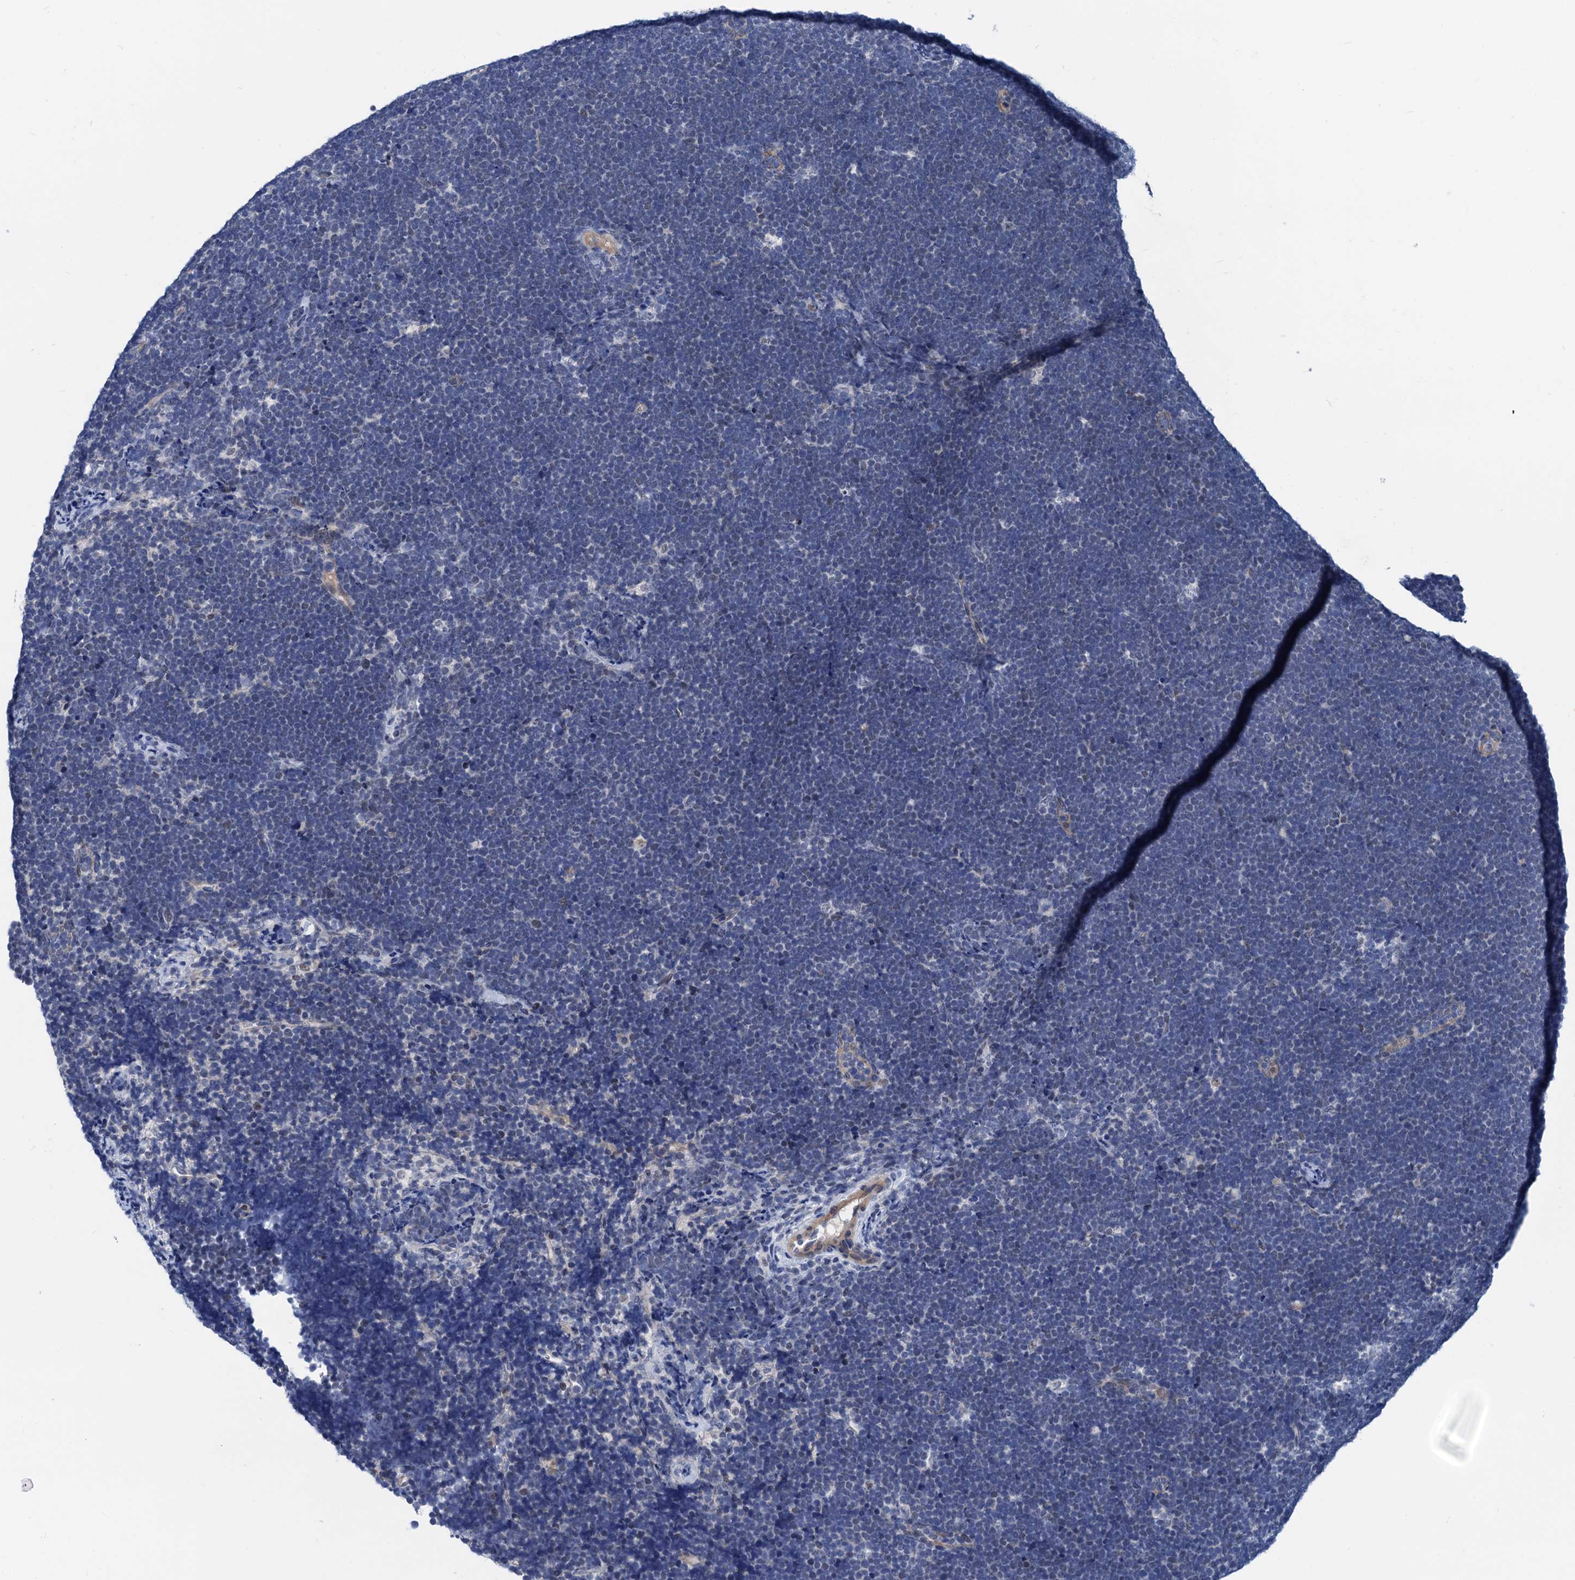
{"staining": {"intensity": "negative", "quantity": "none", "location": "none"}, "tissue": "lymphoma", "cell_type": "Tumor cells", "image_type": "cancer", "snomed": [{"axis": "morphology", "description": "Malignant lymphoma, non-Hodgkin's type, High grade"}, {"axis": "topography", "description": "Lymph node"}], "caption": "Immunohistochemical staining of human high-grade malignant lymphoma, non-Hodgkin's type demonstrates no significant positivity in tumor cells.", "gene": "HSF2", "patient": {"sex": "male", "age": 13}}